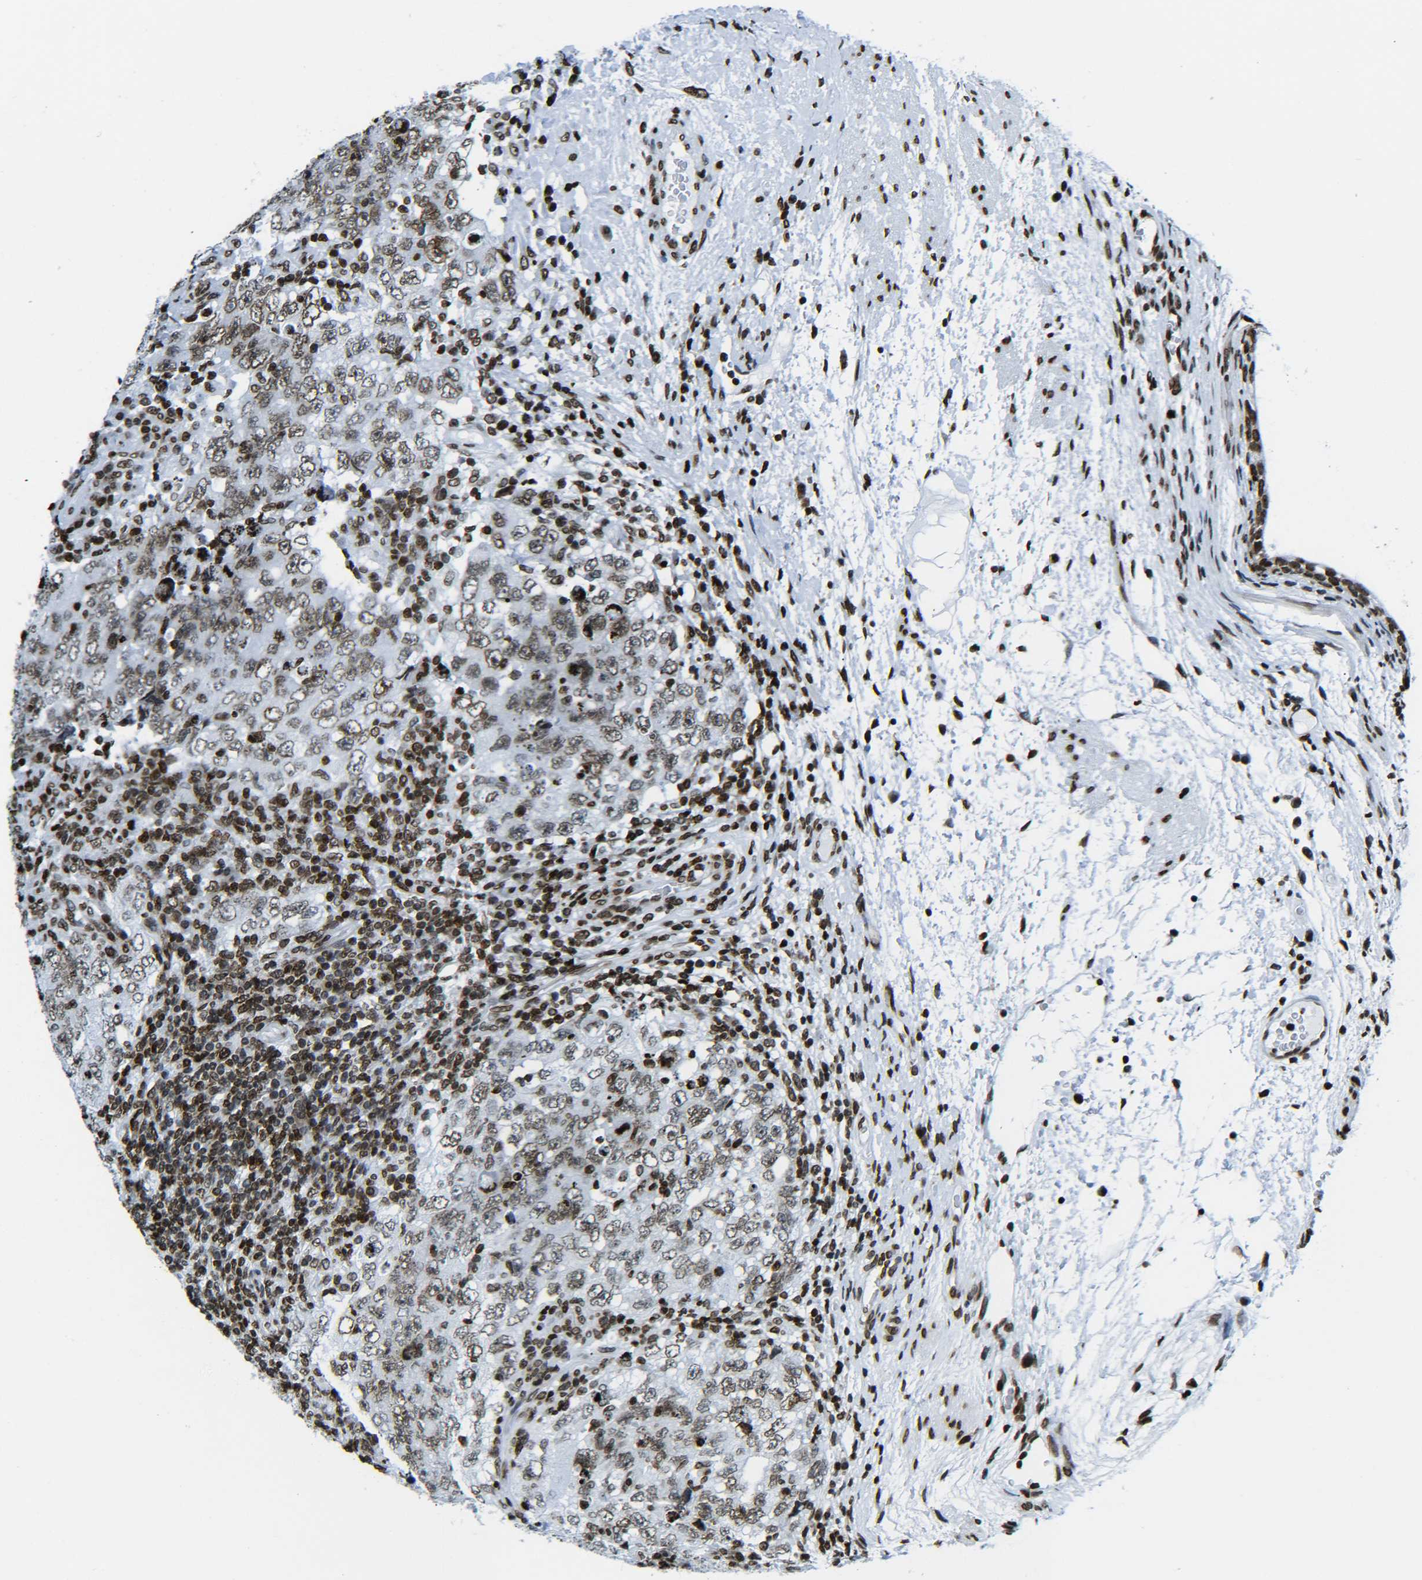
{"staining": {"intensity": "moderate", "quantity": "25%-75%", "location": "nuclear"}, "tissue": "testis cancer", "cell_type": "Tumor cells", "image_type": "cancer", "snomed": [{"axis": "morphology", "description": "Carcinoma, Embryonal, NOS"}, {"axis": "topography", "description": "Testis"}], "caption": "Human testis embryonal carcinoma stained with a protein marker shows moderate staining in tumor cells.", "gene": "H2AX", "patient": {"sex": "male", "age": 26}}